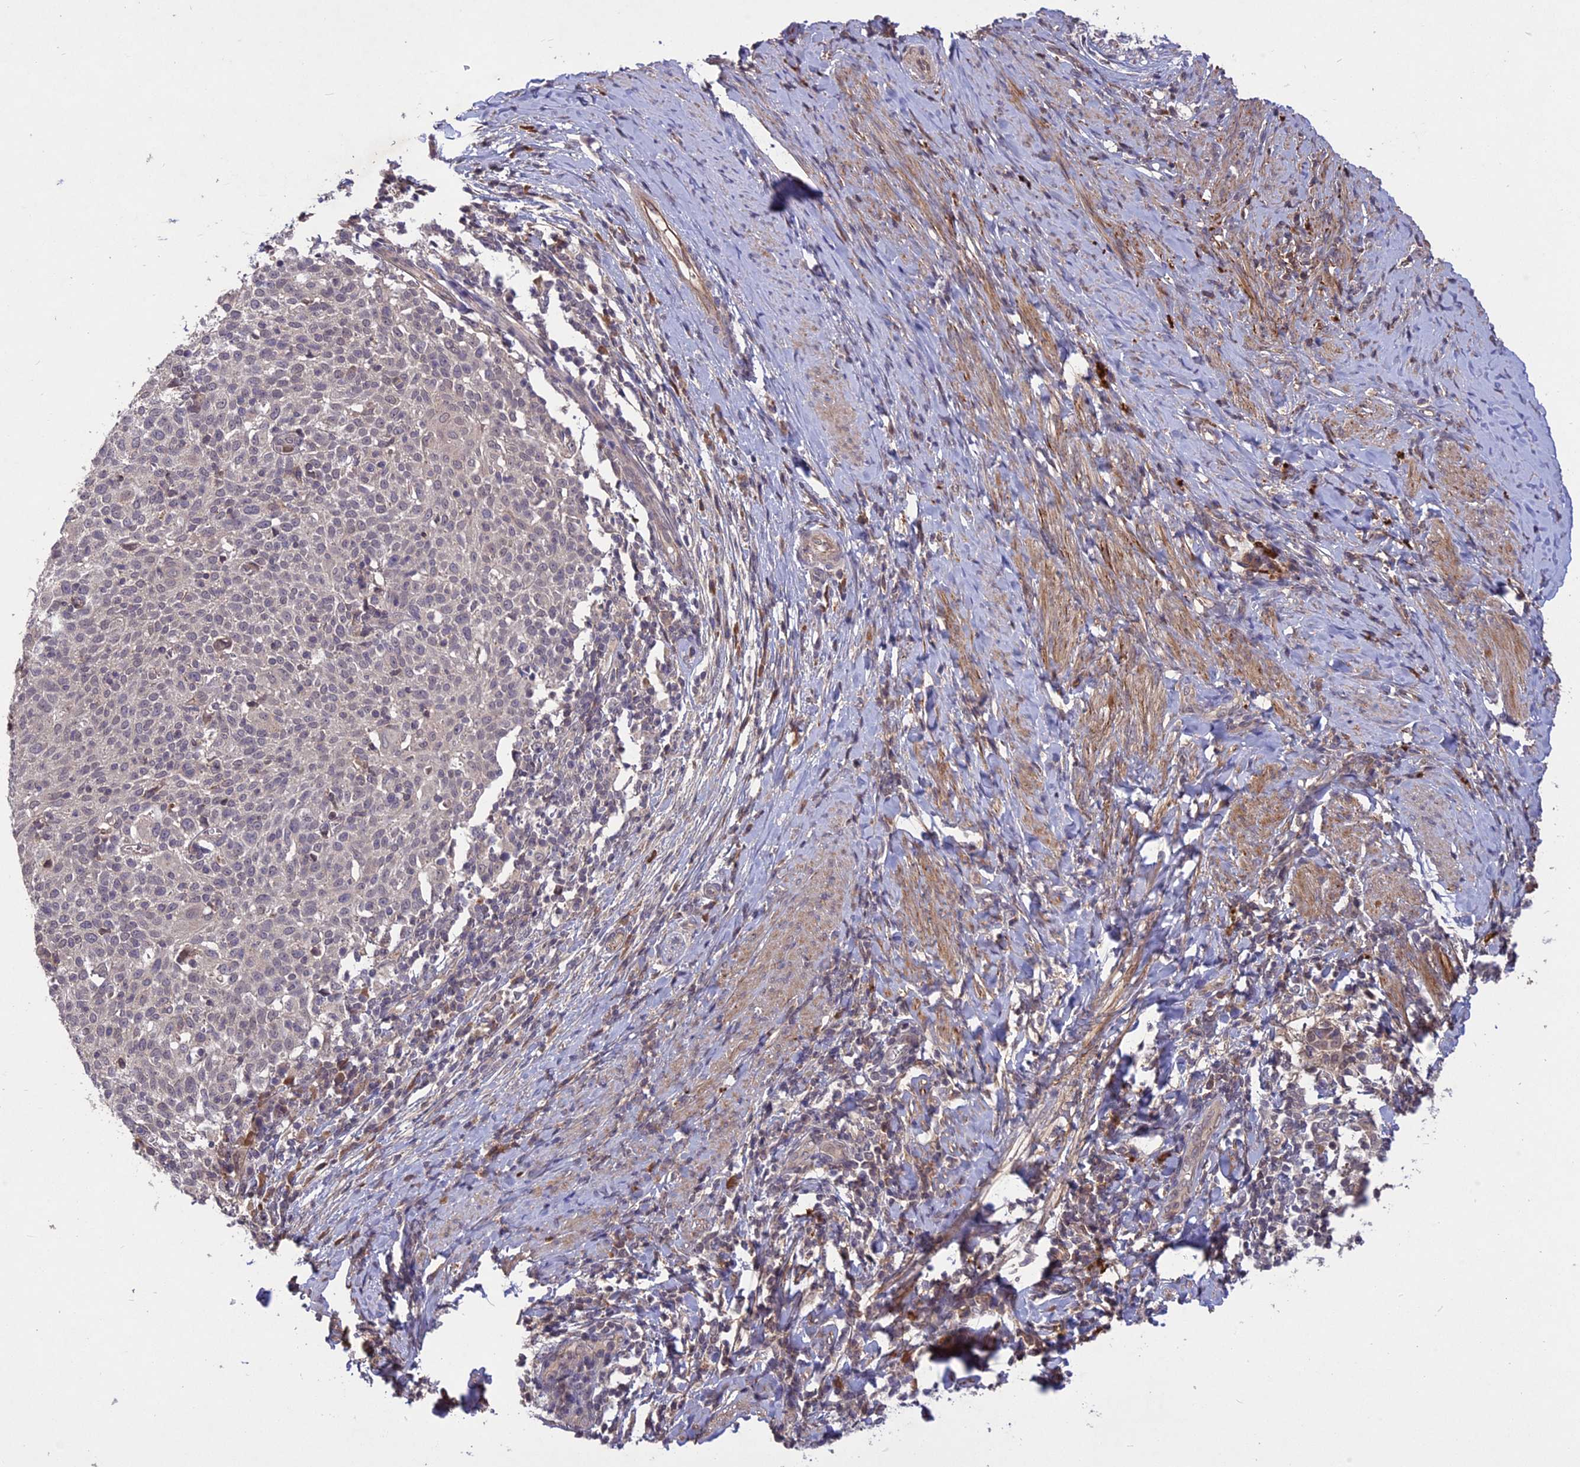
{"staining": {"intensity": "negative", "quantity": "none", "location": "none"}, "tissue": "cervical cancer", "cell_type": "Tumor cells", "image_type": "cancer", "snomed": [{"axis": "morphology", "description": "Squamous cell carcinoma, NOS"}, {"axis": "topography", "description": "Cervix"}], "caption": "The histopathology image exhibits no staining of tumor cells in cervical squamous cell carcinoma.", "gene": "ADO", "patient": {"sex": "female", "age": 52}}